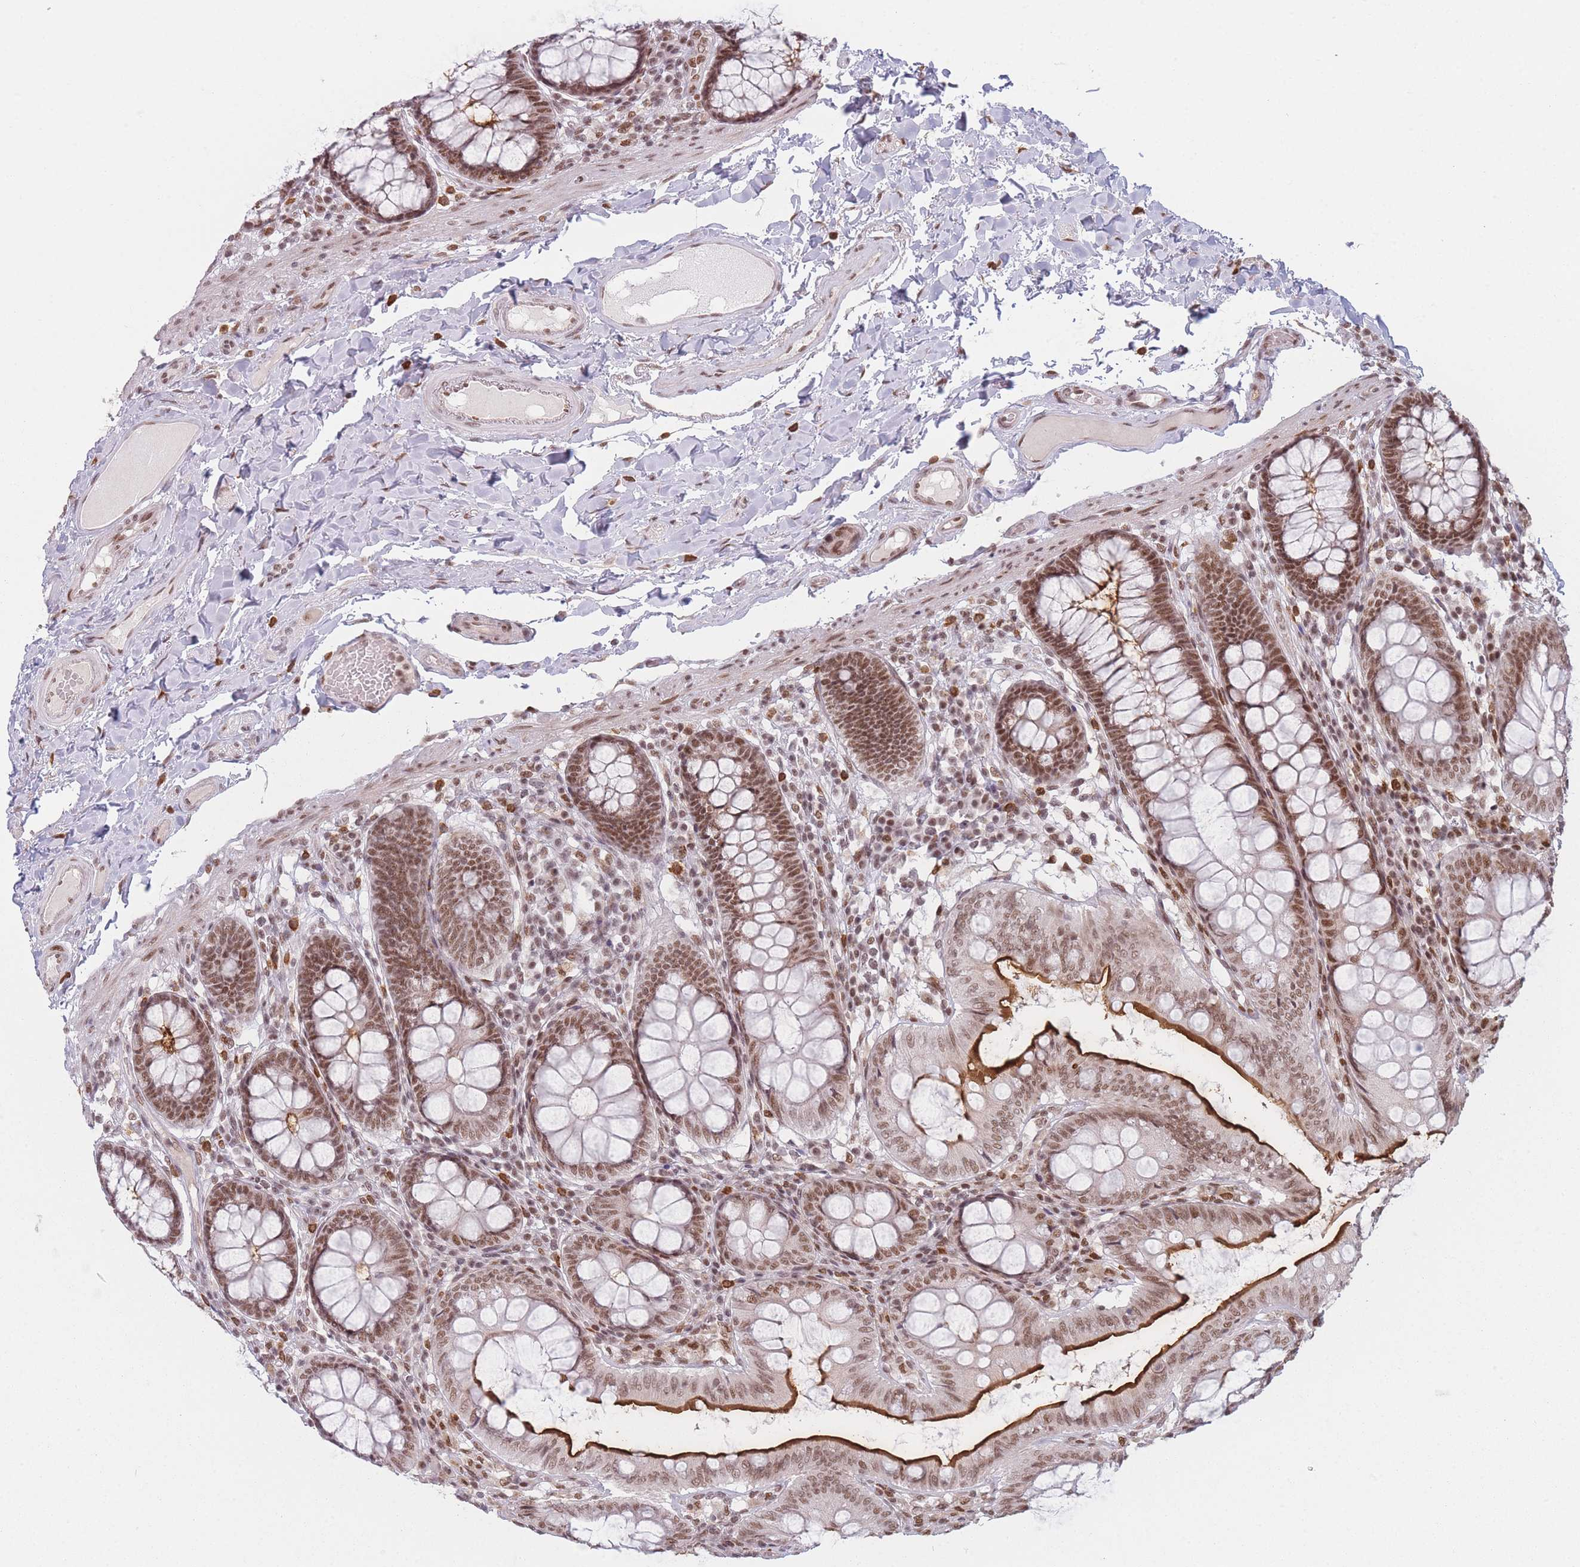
{"staining": {"intensity": "moderate", "quantity": ">75%", "location": "nuclear"}, "tissue": "colon", "cell_type": "Endothelial cells", "image_type": "normal", "snomed": [{"axis": "morphology", "description": "Normal tissue, NOS"}, {"axis": "topography", "description": "Colon"}], "caption": "Moderate nuclear protein positivity is identified in about >75% of endothelial cells in colon.", "gene": "SUPT6H", "patient": {"sex": "male", "age": 84}}